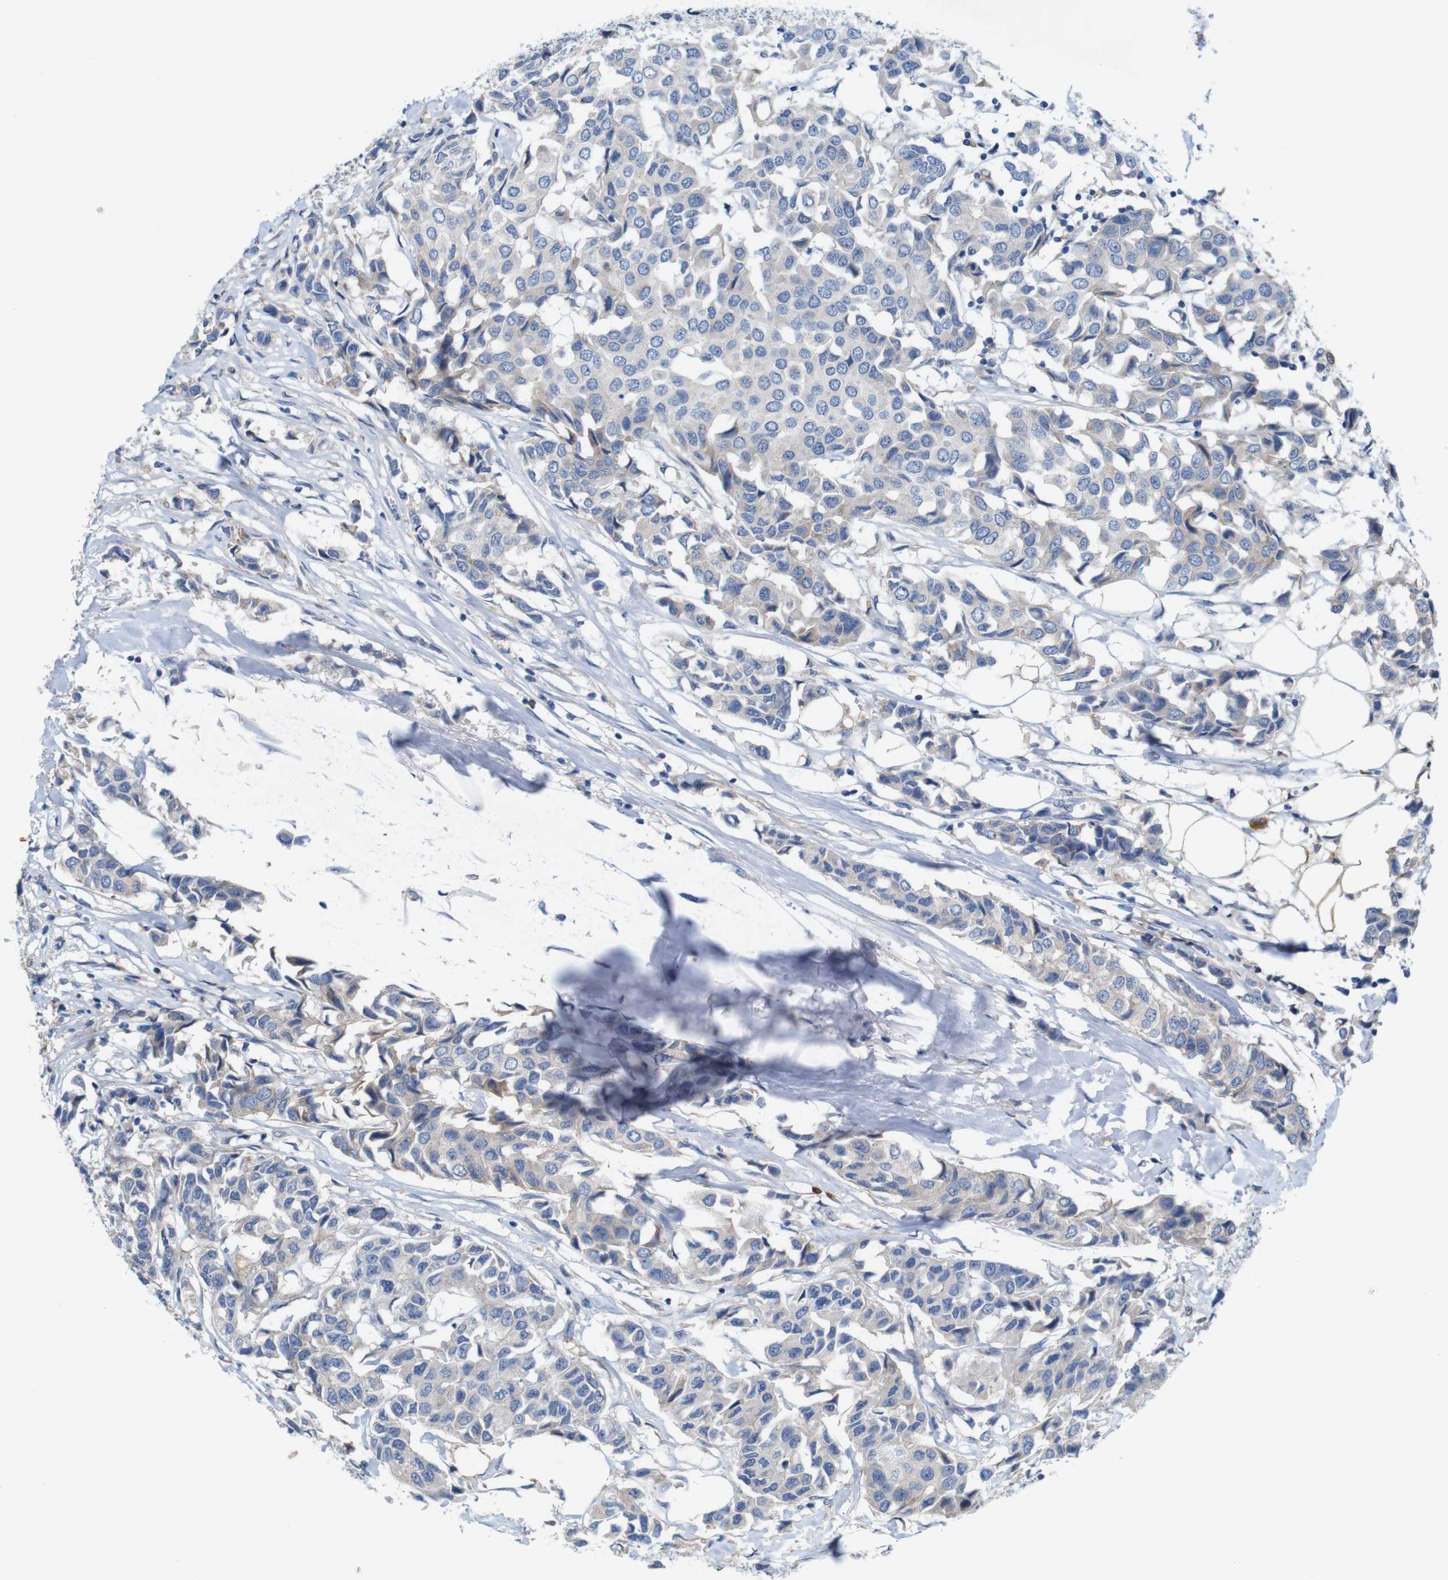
{"staining": {"intensity": "negative", "quantity": "none", "location": "none"}, "tissue": "breast cancer", "cell_type": "Tumor cells", "image_type": "cancer", "snomed": [{"axis": "morphology", "description": "Duct carcinoma"}, {"axis": "topography", "description": "Breast"}], "caption": "IHC image of human breast intraductal carcinoma stained for a protein (brown), which shows no staining in tumor cells.", "gene": "SIGLEC8", "patient": {"sex": "female", "age": 80}}